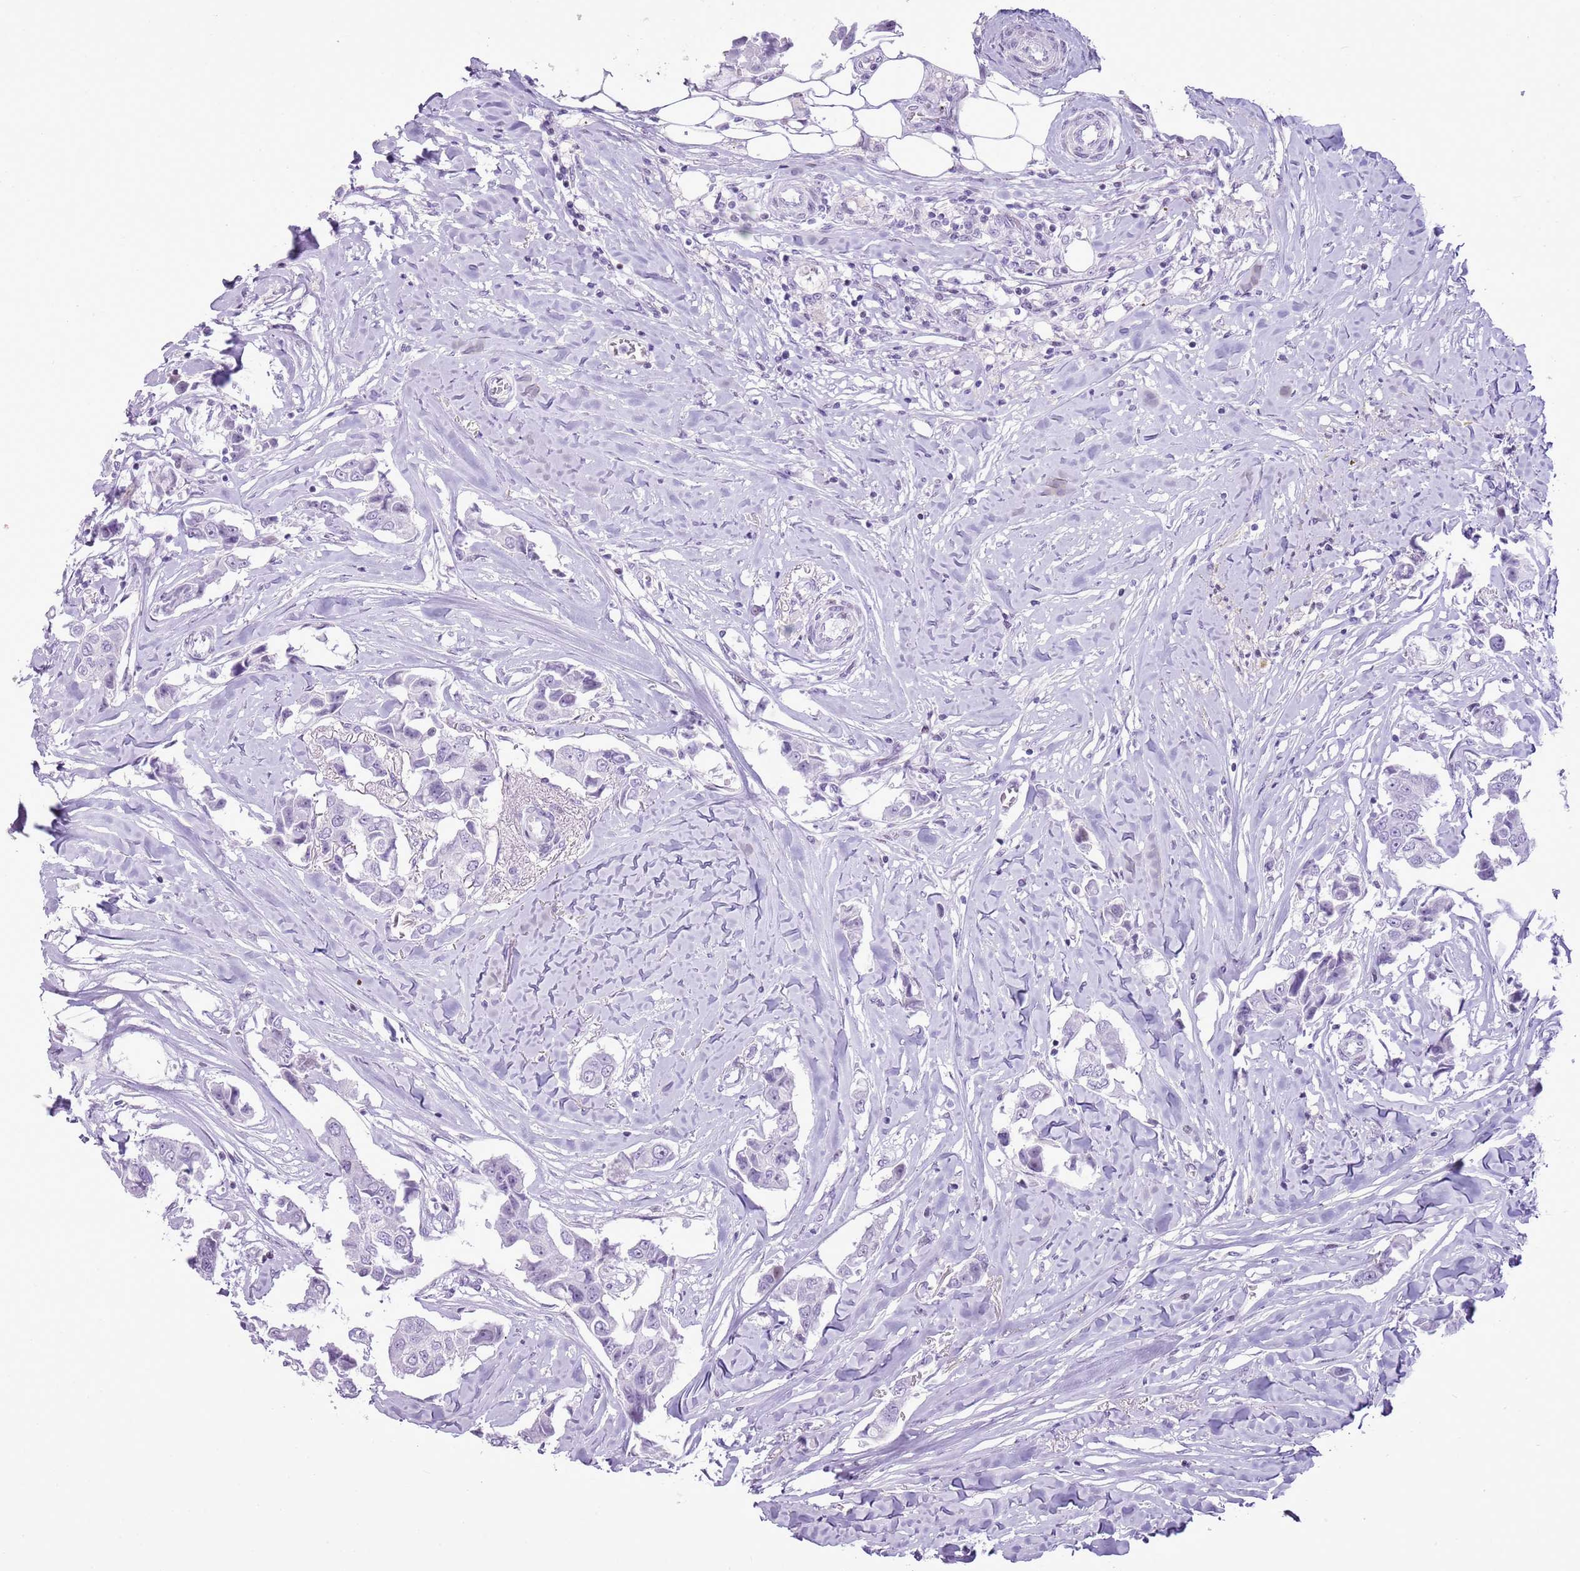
{"staining": {"intensity": "negative", "quantity": "none", "location": "none"}, "tissue": "breast cancer", "cell_type": "Tumor cells", "image_type": "cancer", "snomed": [{"axis": "morphology", "description": "Duct carcinoma"}, {"axis": "topography", "description": "Breast"}], "caption": "Breast cancer (infiltrating ductal carcinoma) stained for a protein using immunohistochemistry (IHC) exhibits no expression tumor cells.", "gene": "ASIP", "patient": {"sex": "female", "age": 80}}